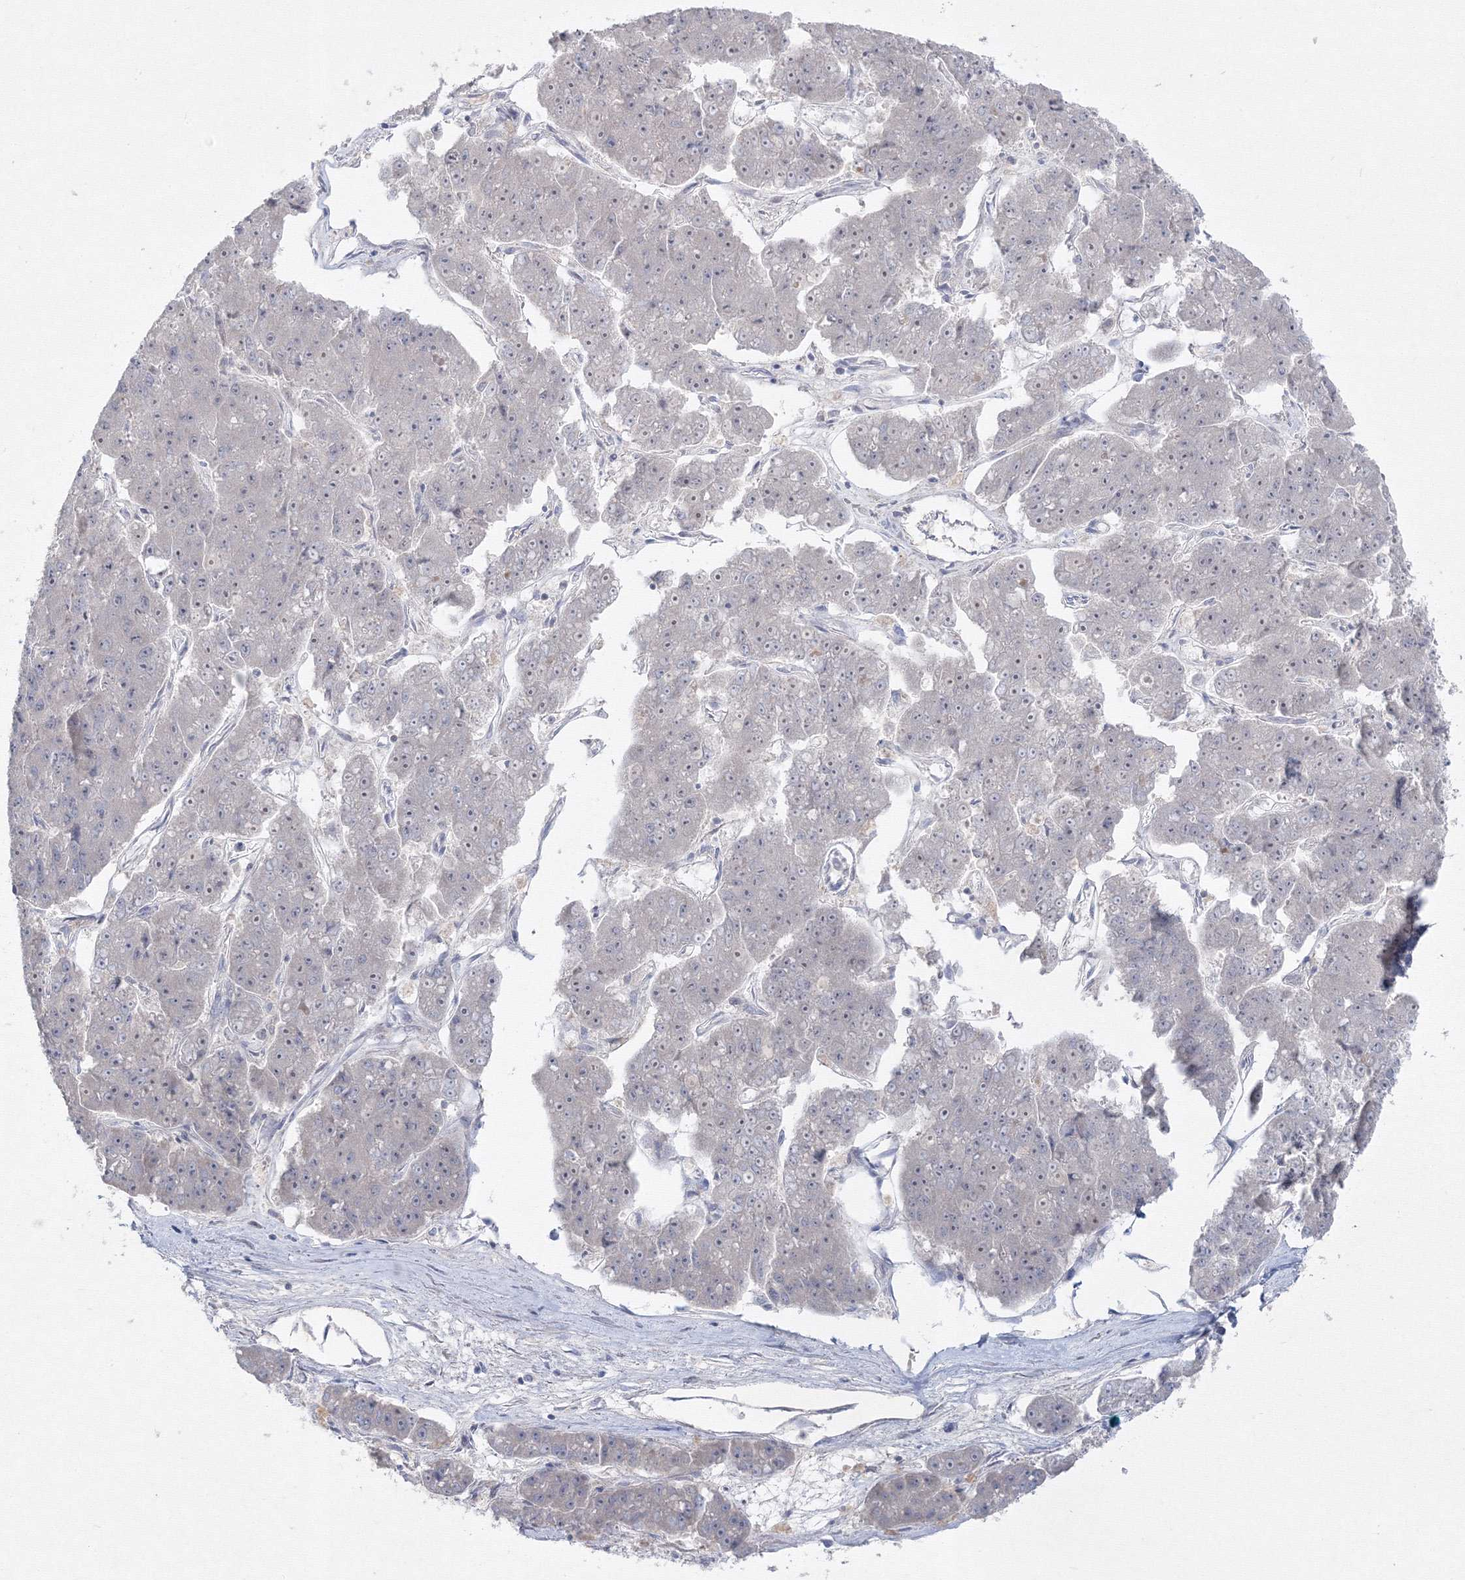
{"staining": {"intensity": "negative", "quantity": "none", "location": "none"}, "tissue": "pancreatic cancer", "cell_type": "Tumor cells", "image_type": "cancer", "snomed": [{"axis": "morphology", "description": "Adenocarcinoma, NOS"}, {"axis": "topography", "description": "Pancreas"}], "caption": "Immunohistochemistry photomicrograph of adenocarcinoma (pancreatic) stained for a protein (brown), which exhibits no expression in tumor cells.", "gene": "FBXL8", "patient": {"sex": "male", "age": 50}}